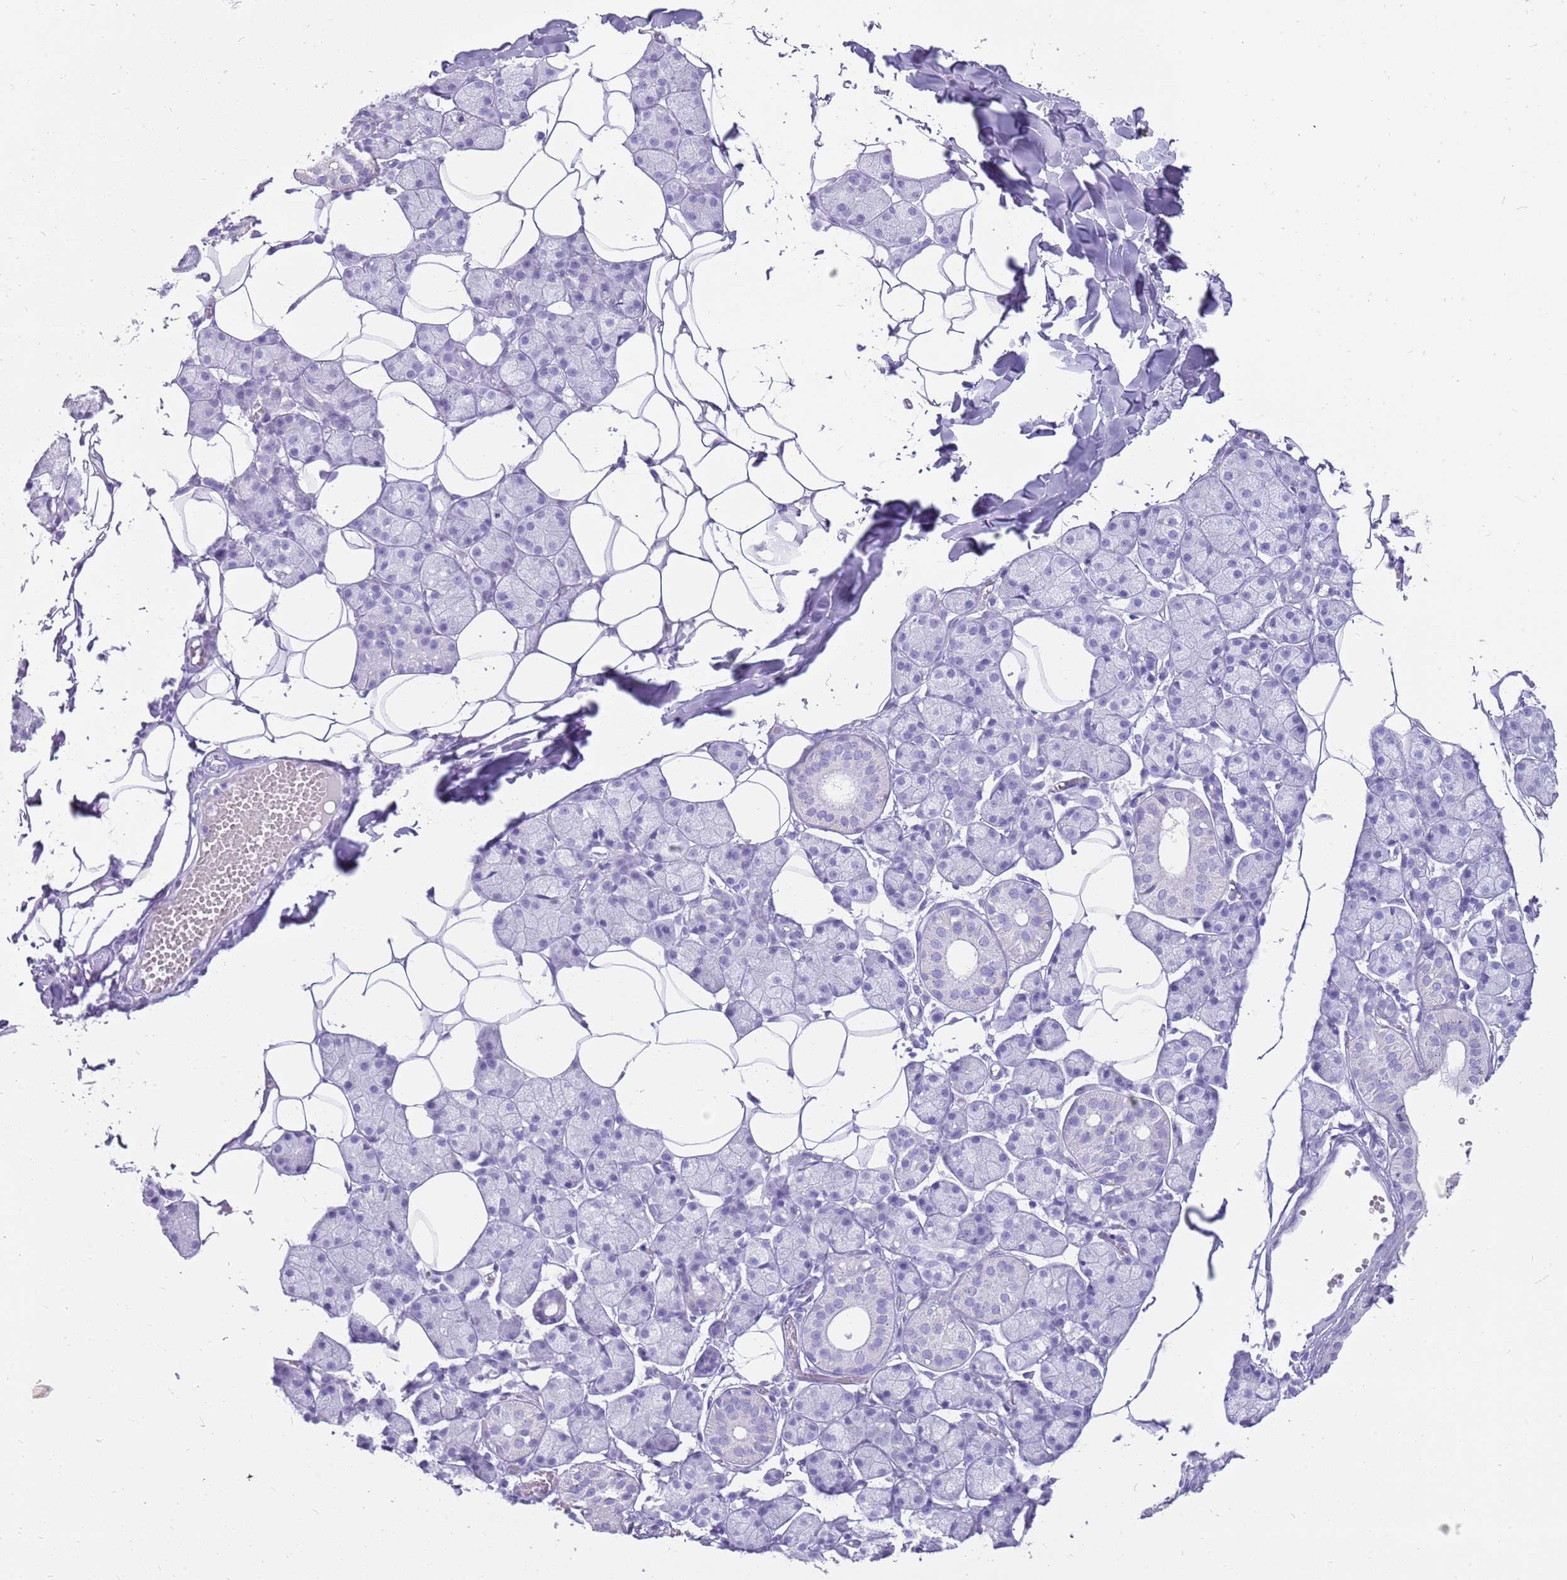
{"staining": {"intensity": "negative", "quantity": "none", "location": "none"}, "tissue": "salivary gland", "cell_type": "Glandular cells", "image_type": "normal", "snomed": [{"axis": "morphology", "description": "Normal tissue, NOS"}, {"axis": "topography", "description": "Salivary gland"}], "caption": "Image shows no protein expression in glandular cells of normal salivary gland.", "gene": "ENSG00000271254", "patient": {"sex": "female", "age": 33}}